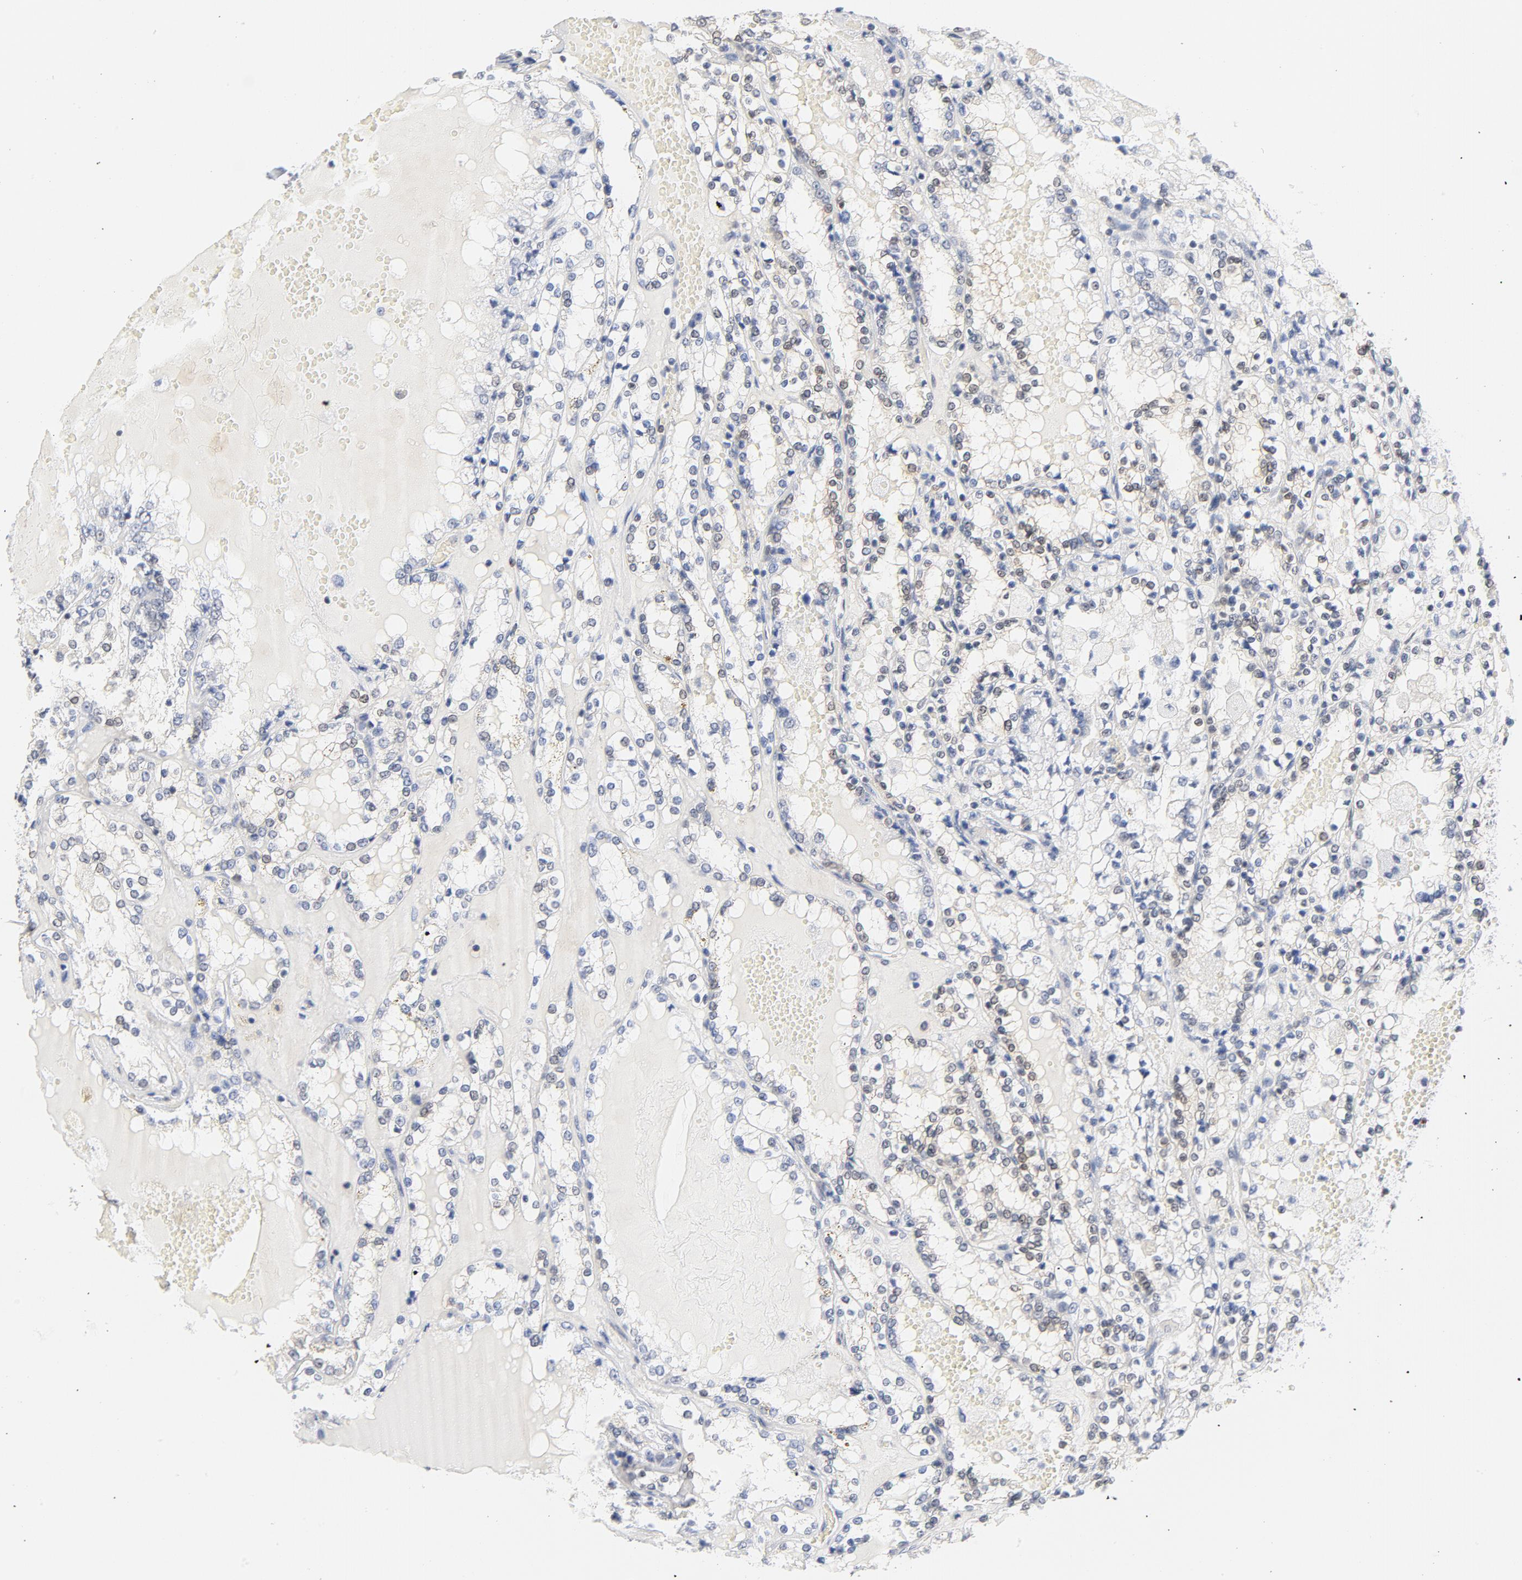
{"staining": {"intensity": "weak", "quantity": "25%-75%", "location": "nuclear"}, "tissue": "renal cancer", "cell_type": "Tumor cells", "image_type": "cancer", "snomed": [{"axis": "morphology", "description": "Adenocarcinoma, NOS"}, {"axis": "topography", "description": "Kidney"}], "caption": "A high-resolution photomicrograph shows immunohistochemistry (IHC) staining of renal cancer (adenocarcinoma), which exhibits weak nuclear expression in about 25%-75% of tumor cells. (Brightfield microscopy of DAB IHC at high magnification).", "gene": "CDKN1B", "patient": {"sex": "female", "age": 56}}